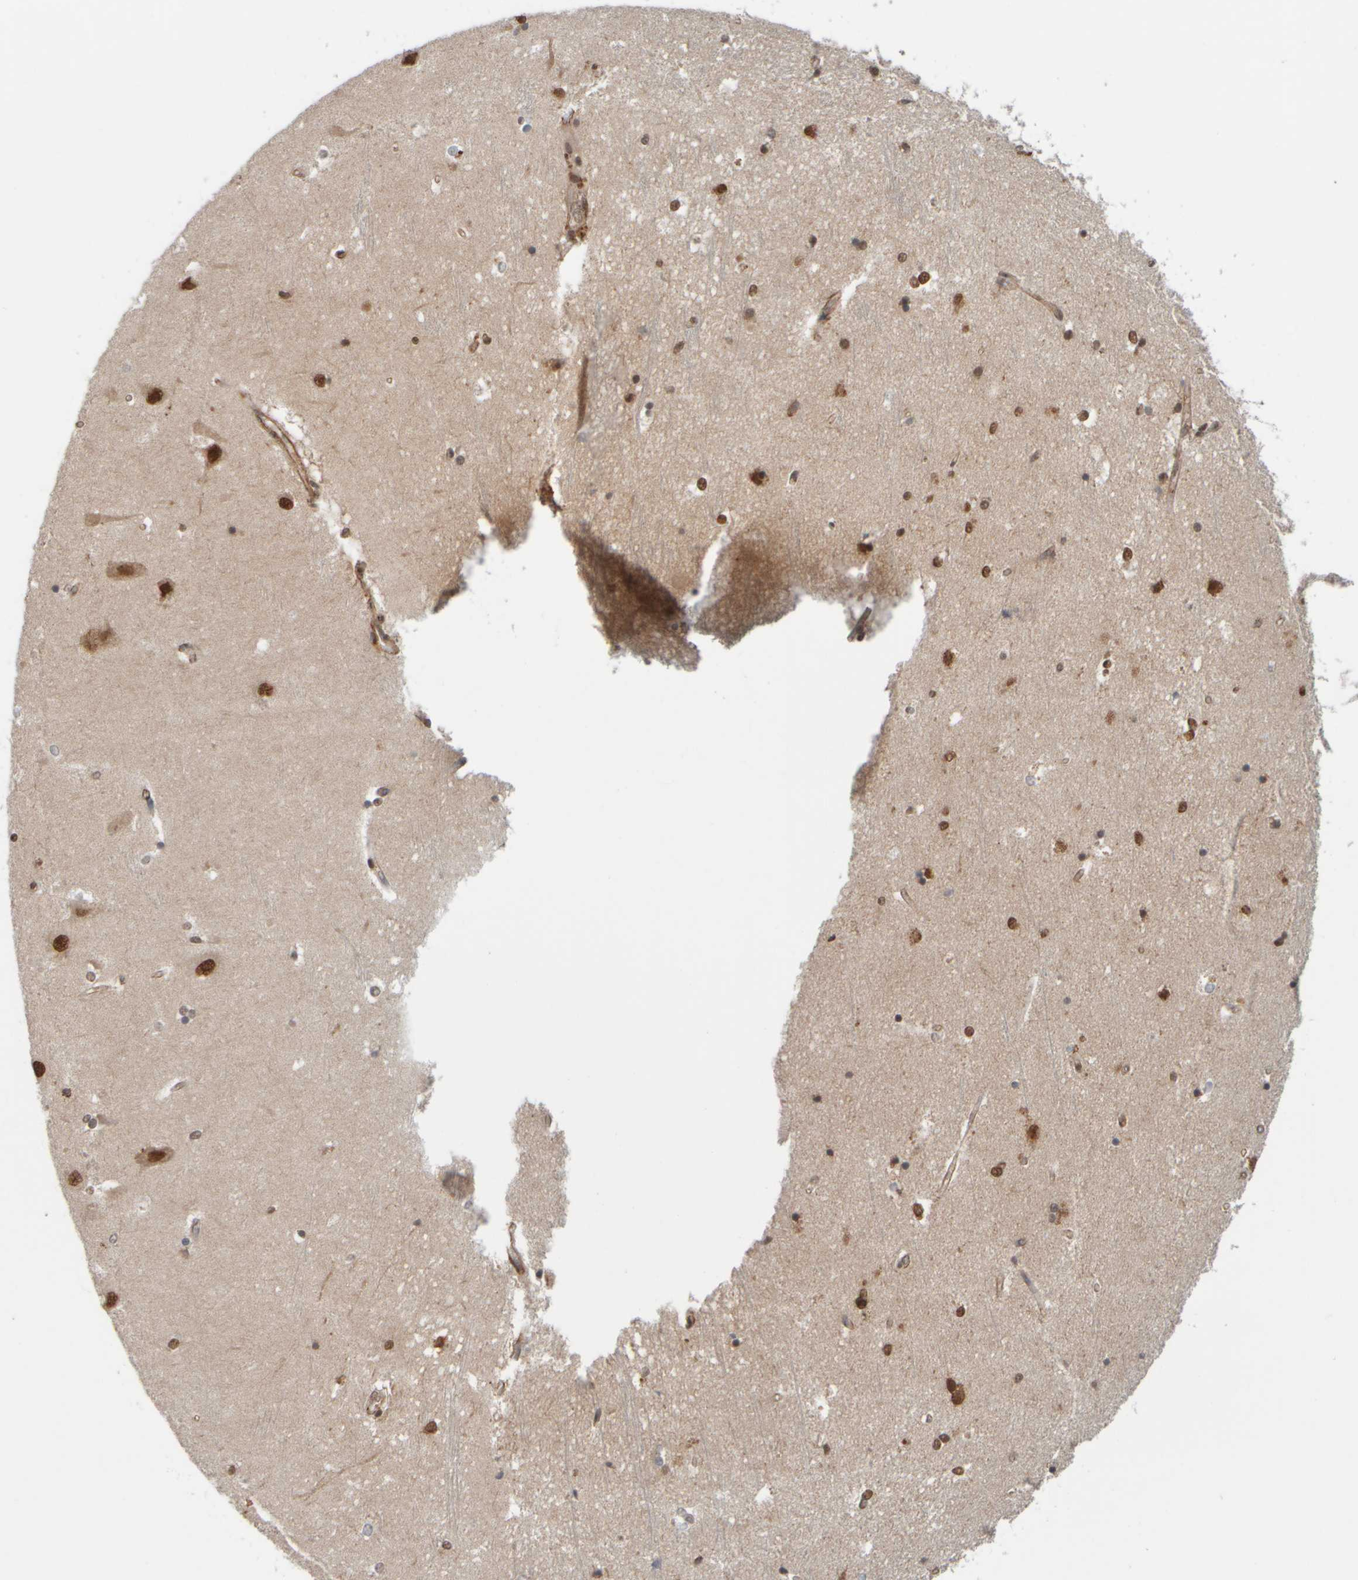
{"staining": {"intensity": "moderate", "quantity": "<25%", "location": "nuclear"}, "tissue": "hippocampus", "cell_type": "Glial cells", "image_type": "normal", "snomed": [{"axis": "morphology", "description": "Normal tissue, NOS"}, {"axis": "topography", "description": "Hippocampus"}], "caption": "Unremarkable hippocampus reveals moderate nuclear positivity in approximately <25% of glial cells.", "gene": "SYNRG", "patient": {"sex": "male", "age": 45}}